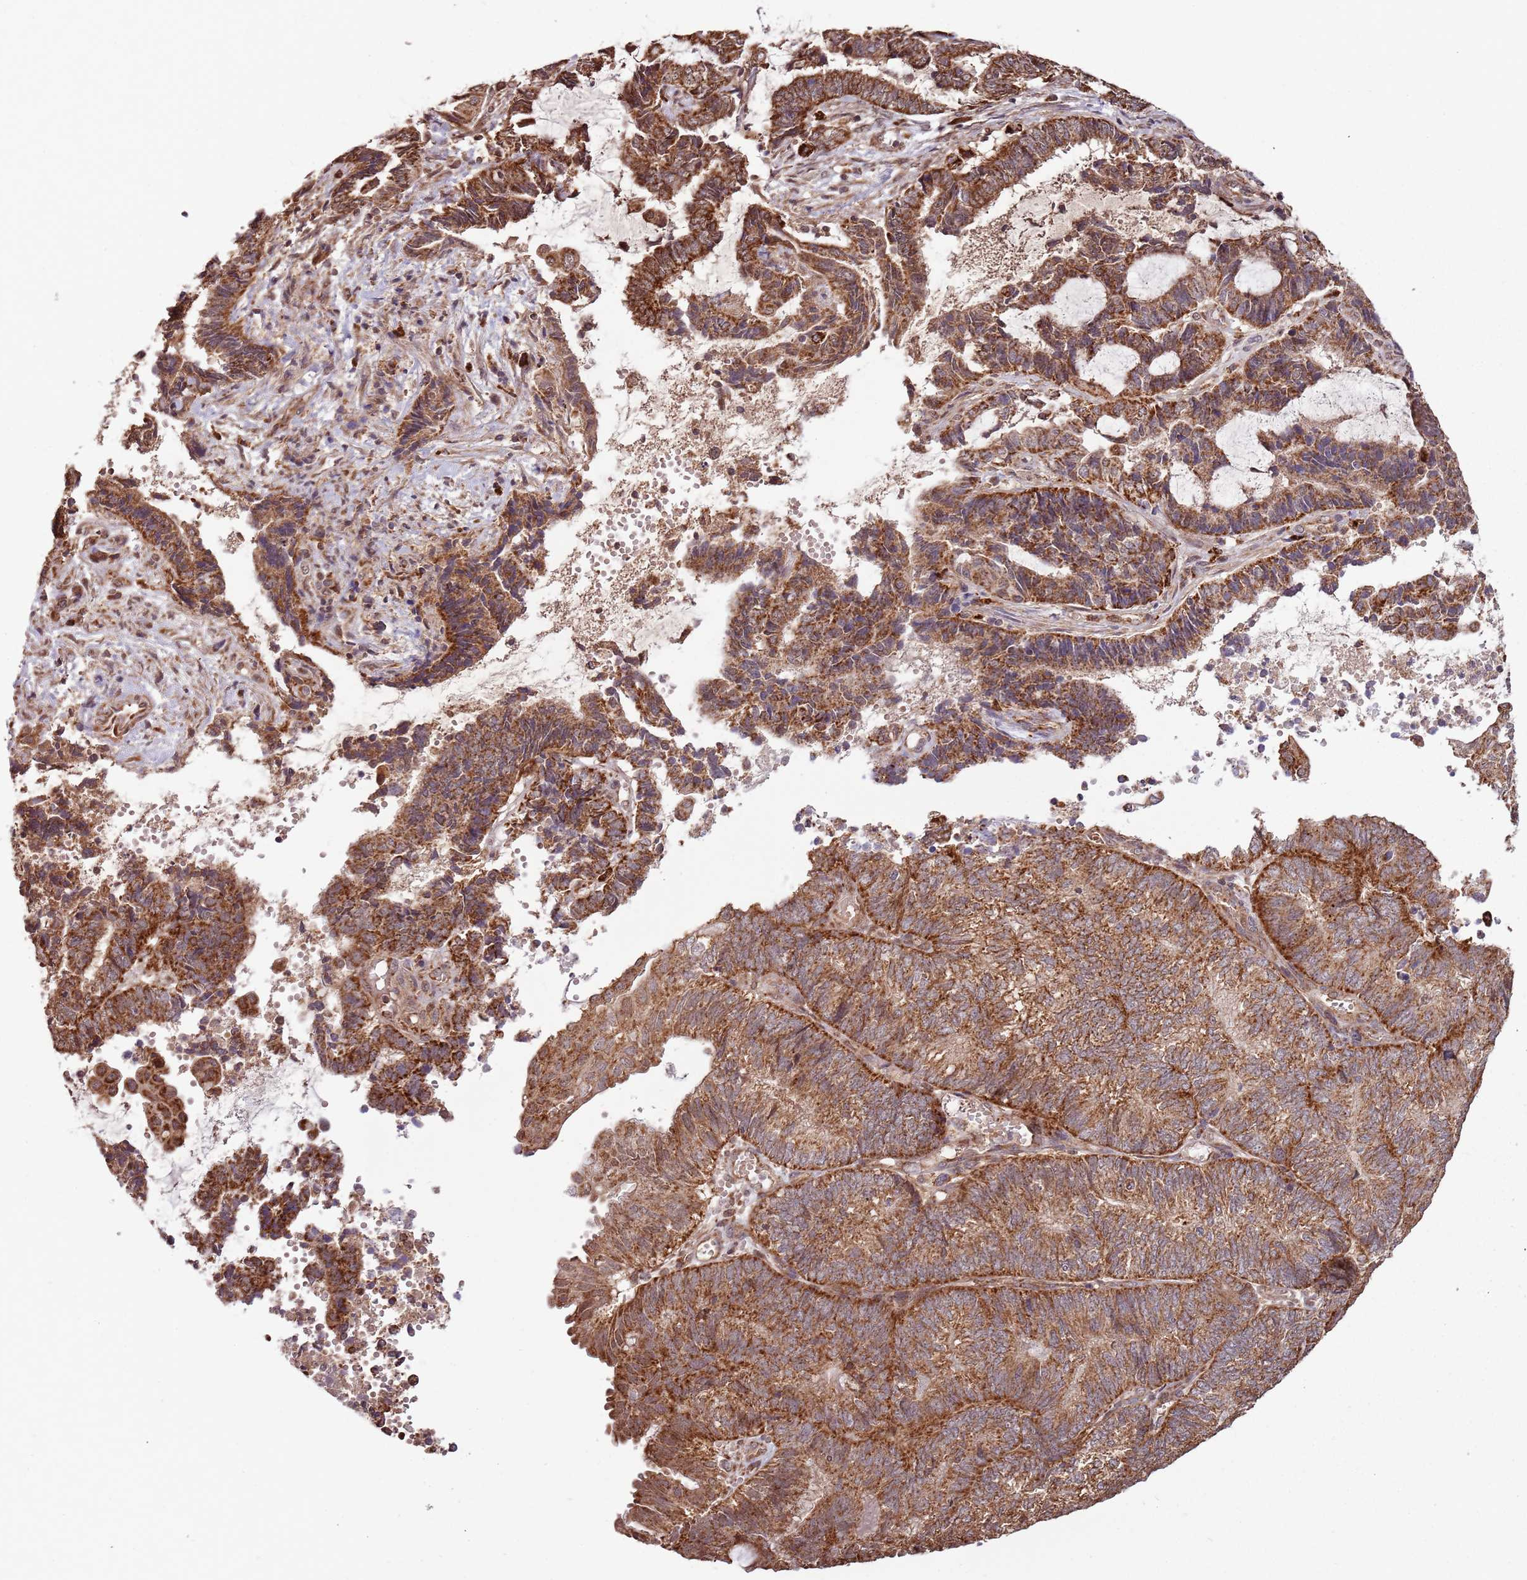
{"staining": {"intensity": "strong", "quantity": ">75%", "location": "cytoplasmic/membranous"}, "tissue": "endometrial cancer", "cell_type": "Tumor cells", "image_type": "cancer", "snomed": [{"axis": "morphology", "description": "Adenocarcinoma, NOS"}, {"axis": "topography", "description": "Uterus"}, {"axis": "topography", "description": "Endometrium"}], "caption": "Protein staining of endometrial adenocarcinoma tissue demonstrates strong cytoplasmic/membranous positivity in approximately >75% of tumor cells.", "gene": "IL17RD", "patient": {"sex": "female", "age": 70}}